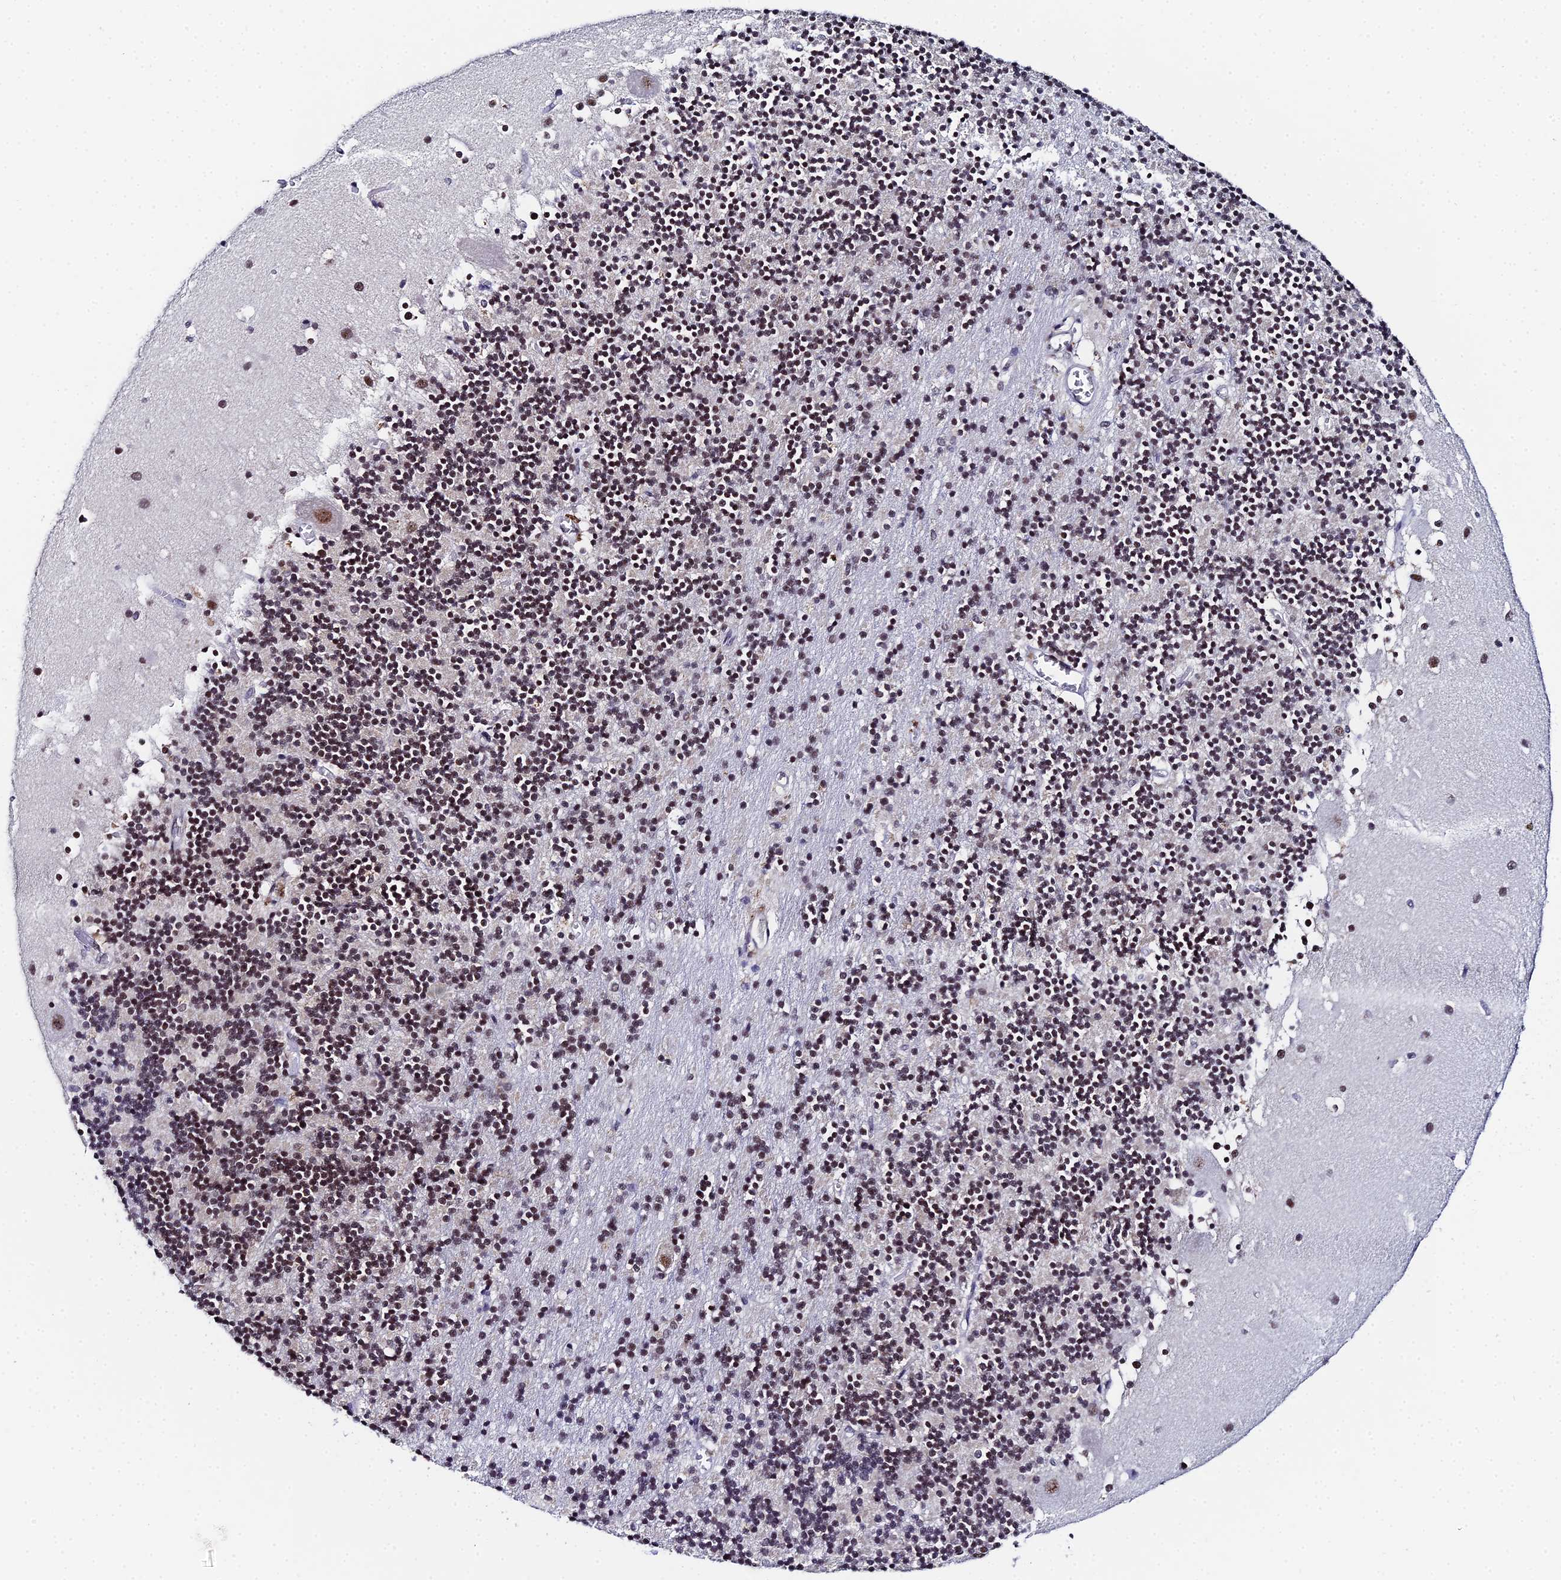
{"staining": {"intensity": "strong", "quantity": "25%-75%", "location": "nuclear"}, "tissue": "cerebellum", "cell_type": "Cells in granular layer", "image_type": "normal", "snomed": [{"axis": "morphology", "description": "Normal tissue, NOS"}, {"axis": "topography", "description": "Cerebellum"}], "caption": "Protein analysis of normal cerebellum exhibits strong nuclear staining in about 25%-75% of cells in granular layer. (DAB (3,3'-diaminobenzidine) IHC with brightfield microscopy, high magnification).", "gene": "MAGOHB", "patient": {"sex": "male", "age": 54}}